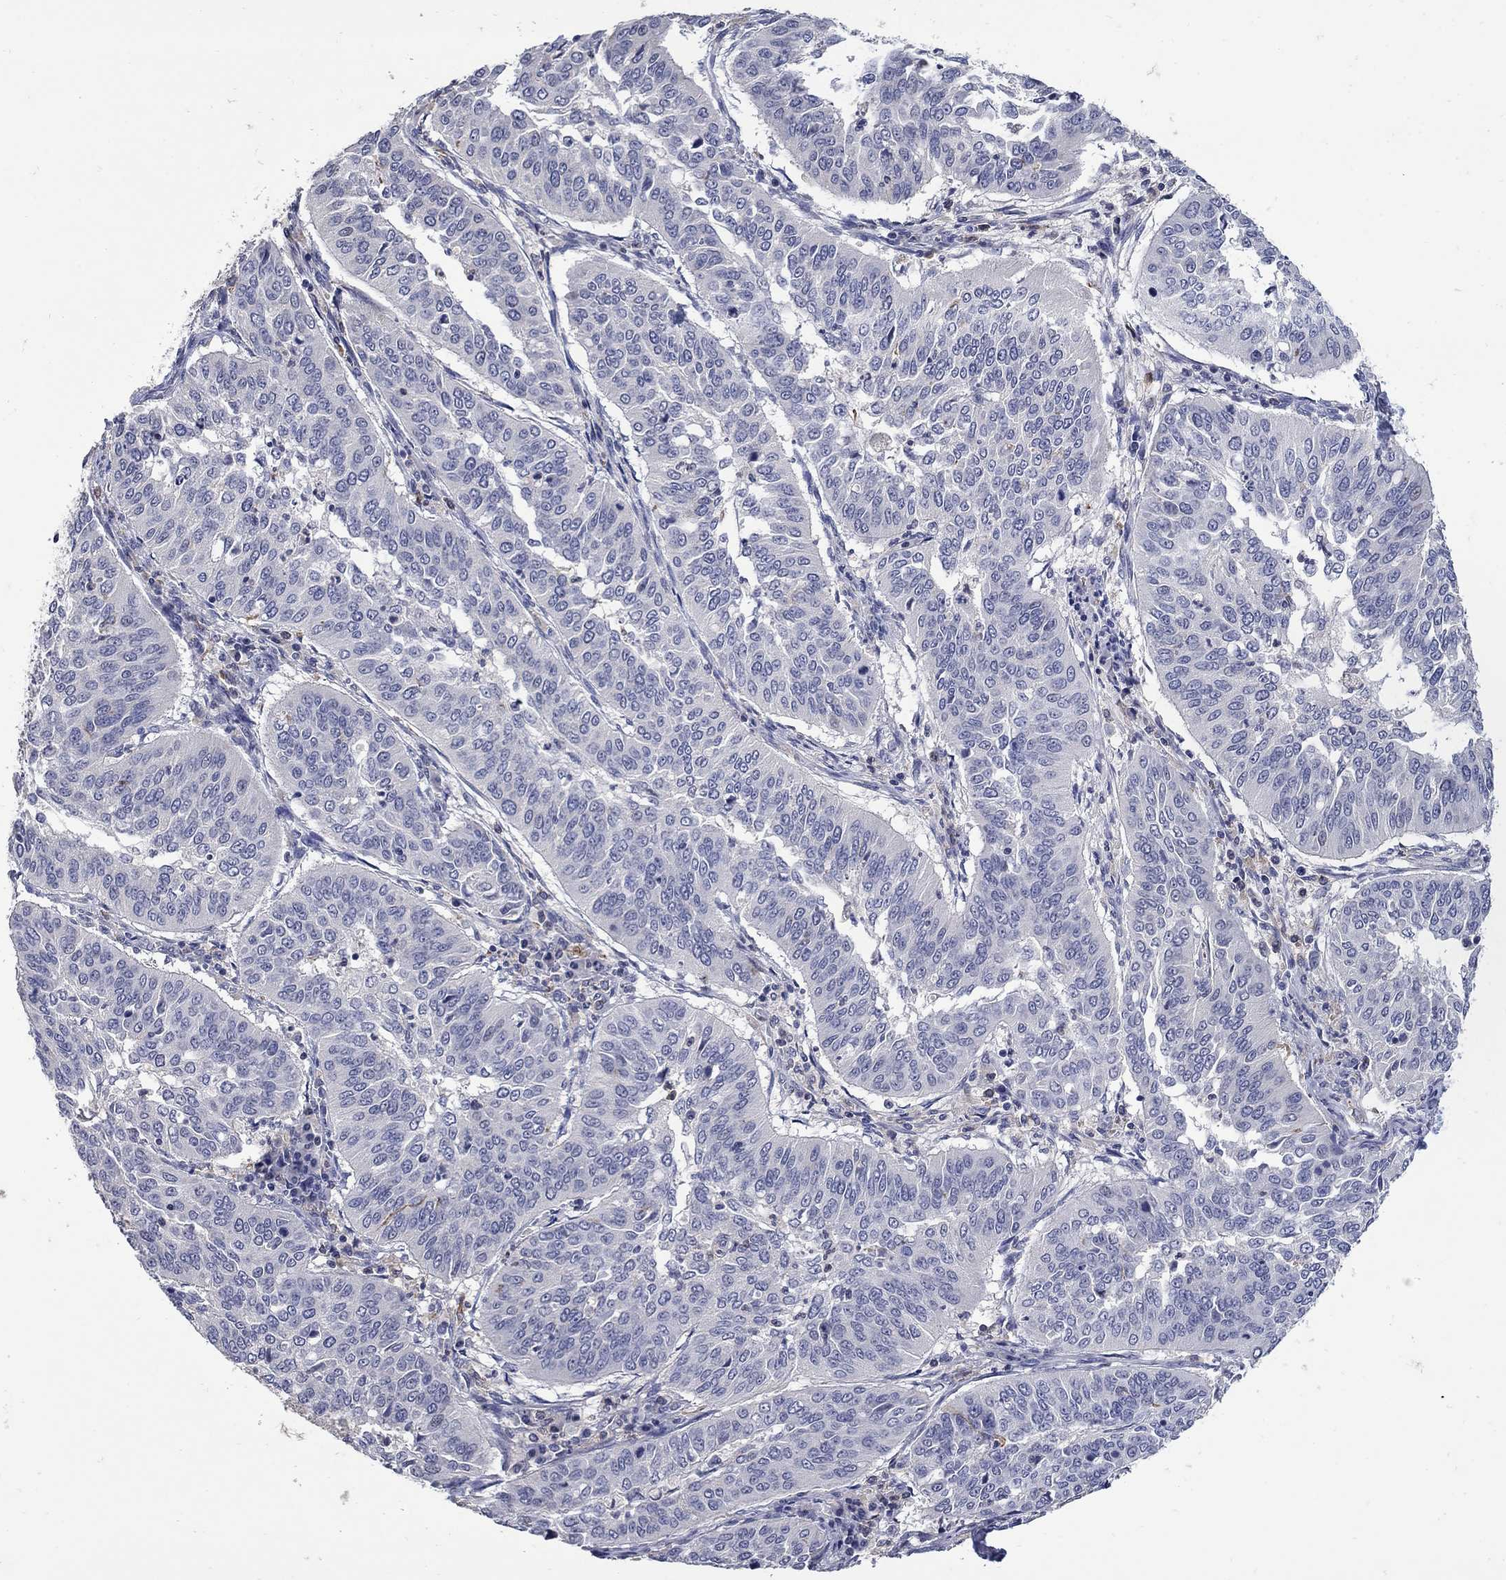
{"staining": {"intensity": "negative", "quantity": "none", "location": "none"}, "tissue": "cervical cancer", "cell_type": "Tumor cells", "image_type": "cancer", "snomed": [{"axis": "morphology", "description": "Normal tissue, NOS"}, {"axis": "morphology", "description": "Squamous cell carcinoma, NOS"}, {"axis": "topography", "description": "Cervix"}], "caption": "An immunohistochemistry (IHC) photomicrograph of squamous cell carcinoma (cervical) is shown. There is no staining in tumor cells of squamous cell carcinoma (cervical).", "gene": "CETN1", "patient": {"sex": "female", "age": 39}}